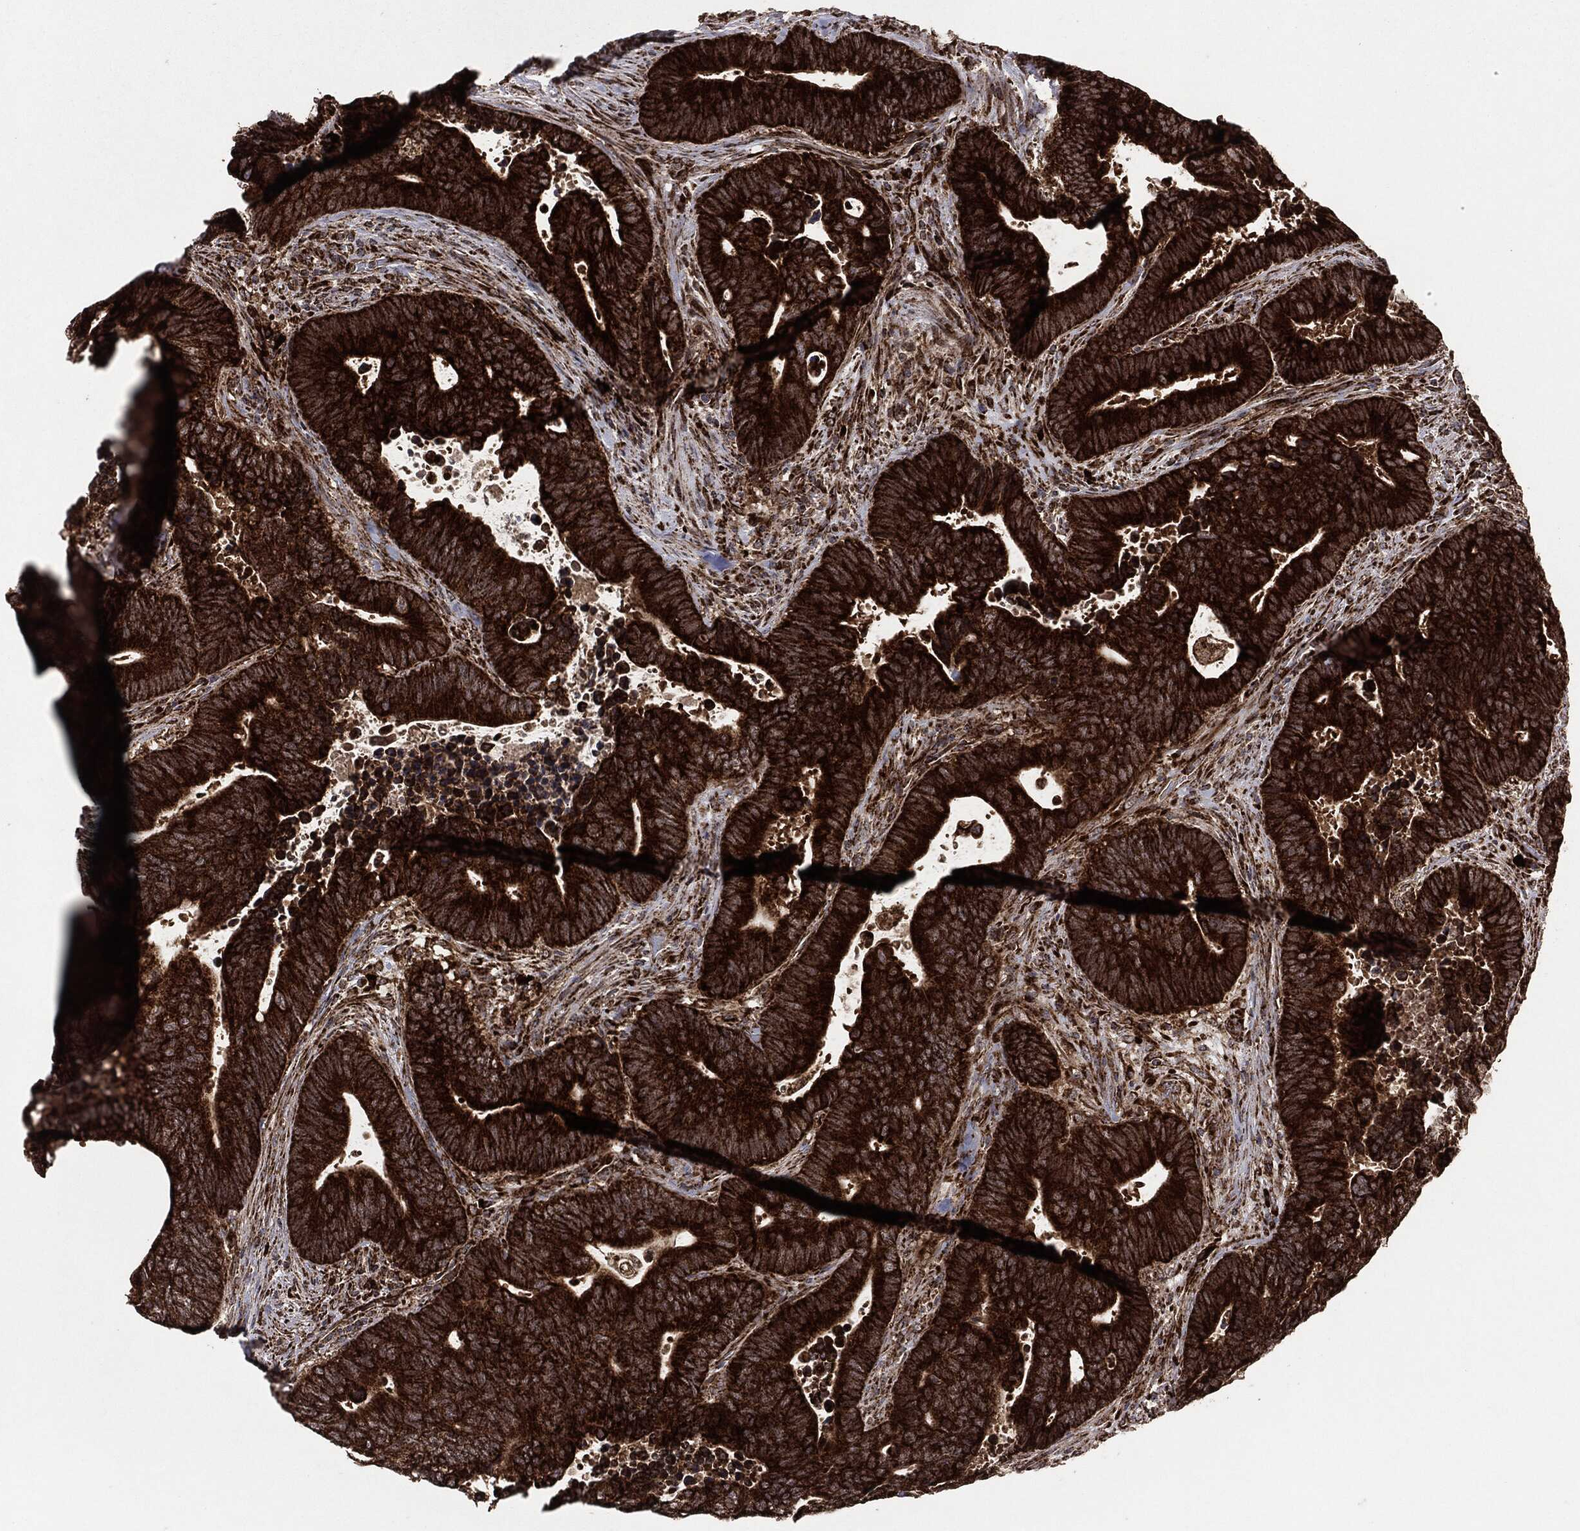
{"staining": {"intensity": "strong", "quantity": ">75%", "location": "cytoplasmic/membranous"}, "tissue": "colorectal cancer", "cell_type": "Tumor cells", "image_type": "cancer", "snomed": [{"axis": "morphology", "description": "Adenocarcinoma, NOS"}, {"axis": "topography", "description": "Colon"}], "caption": "Immunohistochemistry (DAB (3,3'-diaminobenzidine)) staining of human colorectal adenocarcinoma reveals strong cytoplasmic/membranous protein positivity in approximately >75% of tumor cells.", "gene": "MAP2K1", "patient": {"sex": "male", "age": 75}}